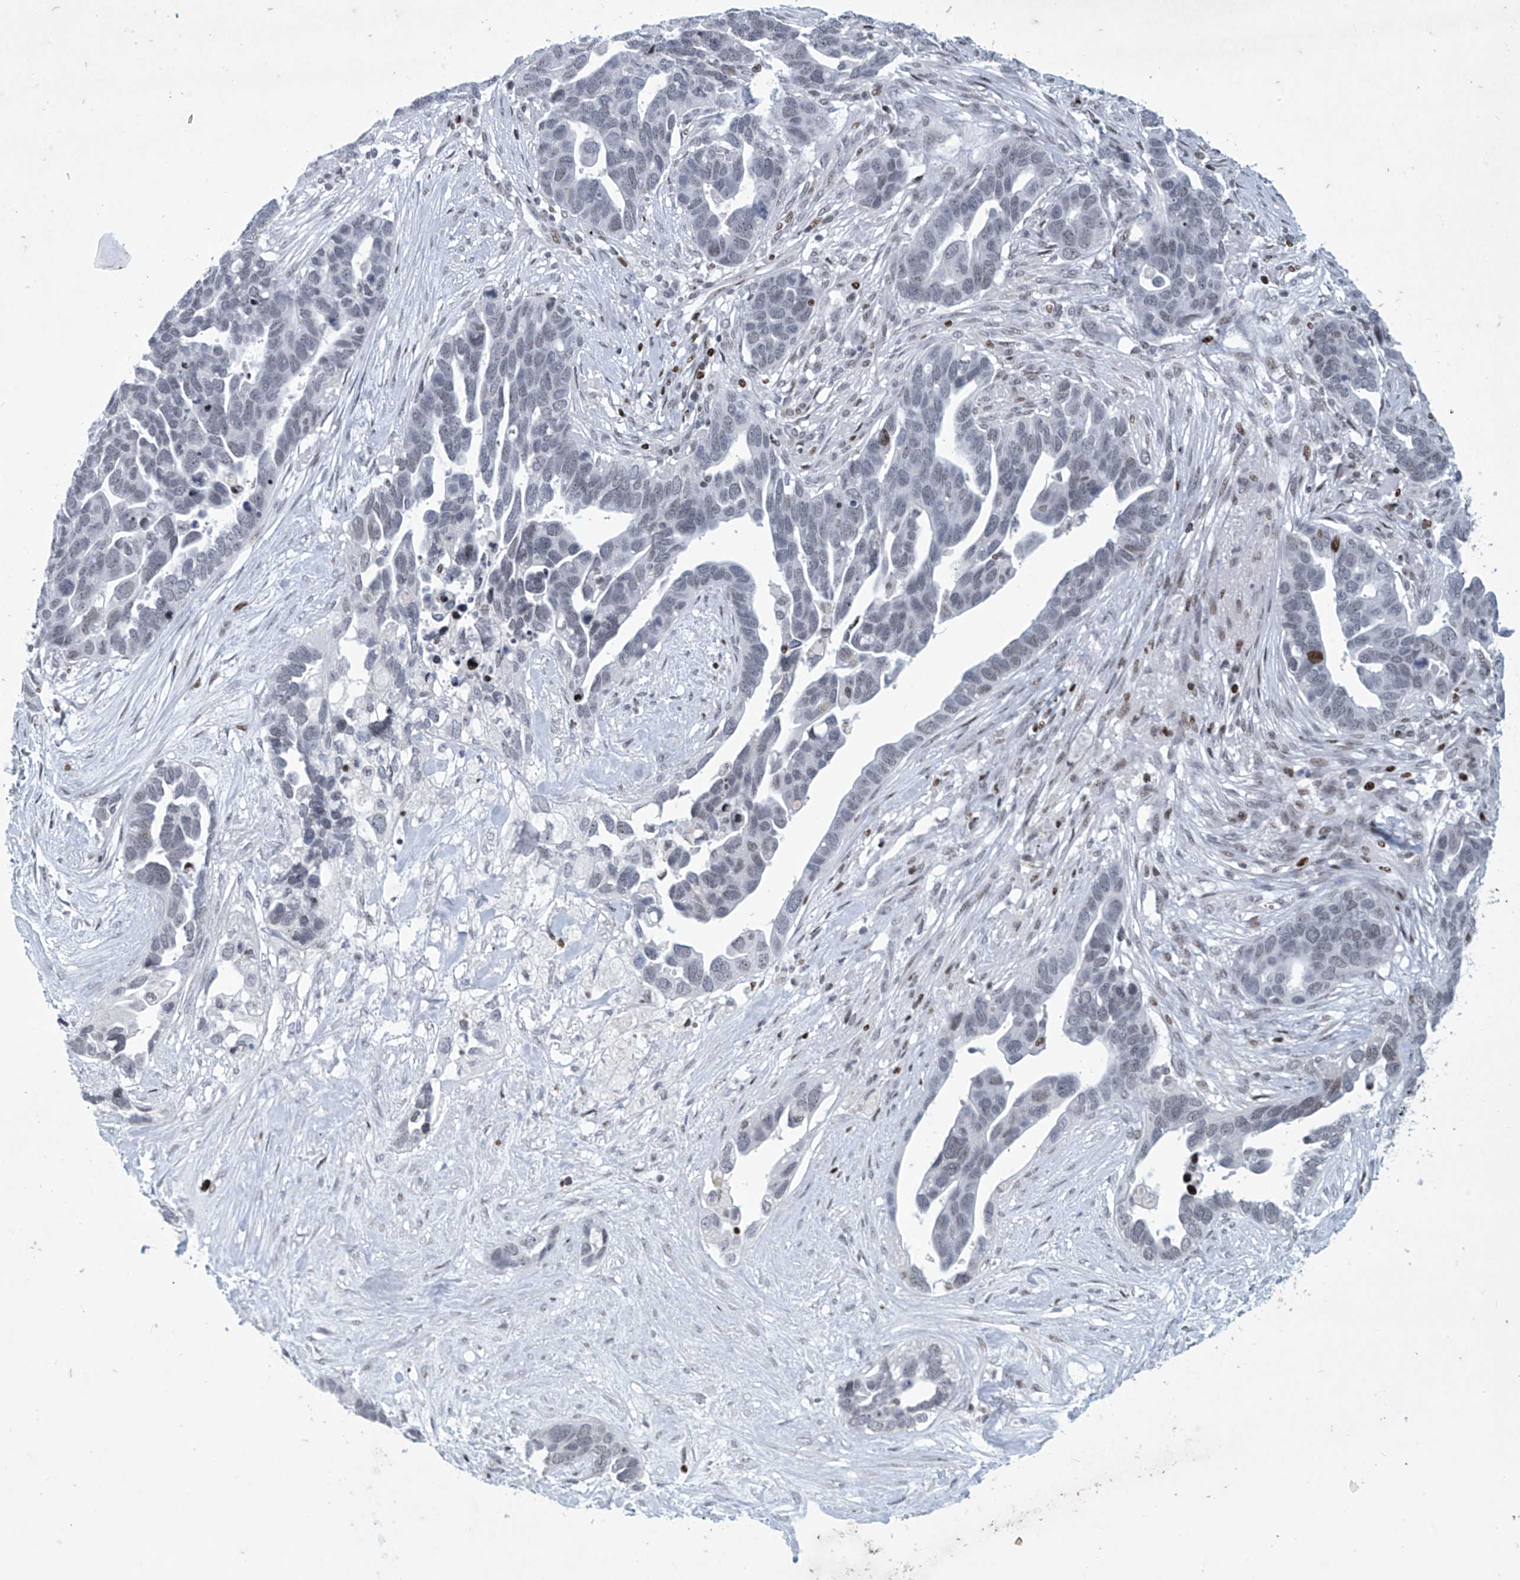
{"staining": {"intensity": "negative", "quantity": "none", "location": "none"}, "tissue": "ovarian cancer", "cell_type": "Tumor cells", "image_type": "cancer", "snomed": [{"axis": "morphology", "description": "Cystadenocarcinoma, serous, NOS"}, {"axis": "topography", "description": "Ovary"}], "caption": "The micrograph reveals no significant staining in tumor cells of ovarian cancer.", "gene": "RFX7", "patient": {"sex": "female", "age": 54}}